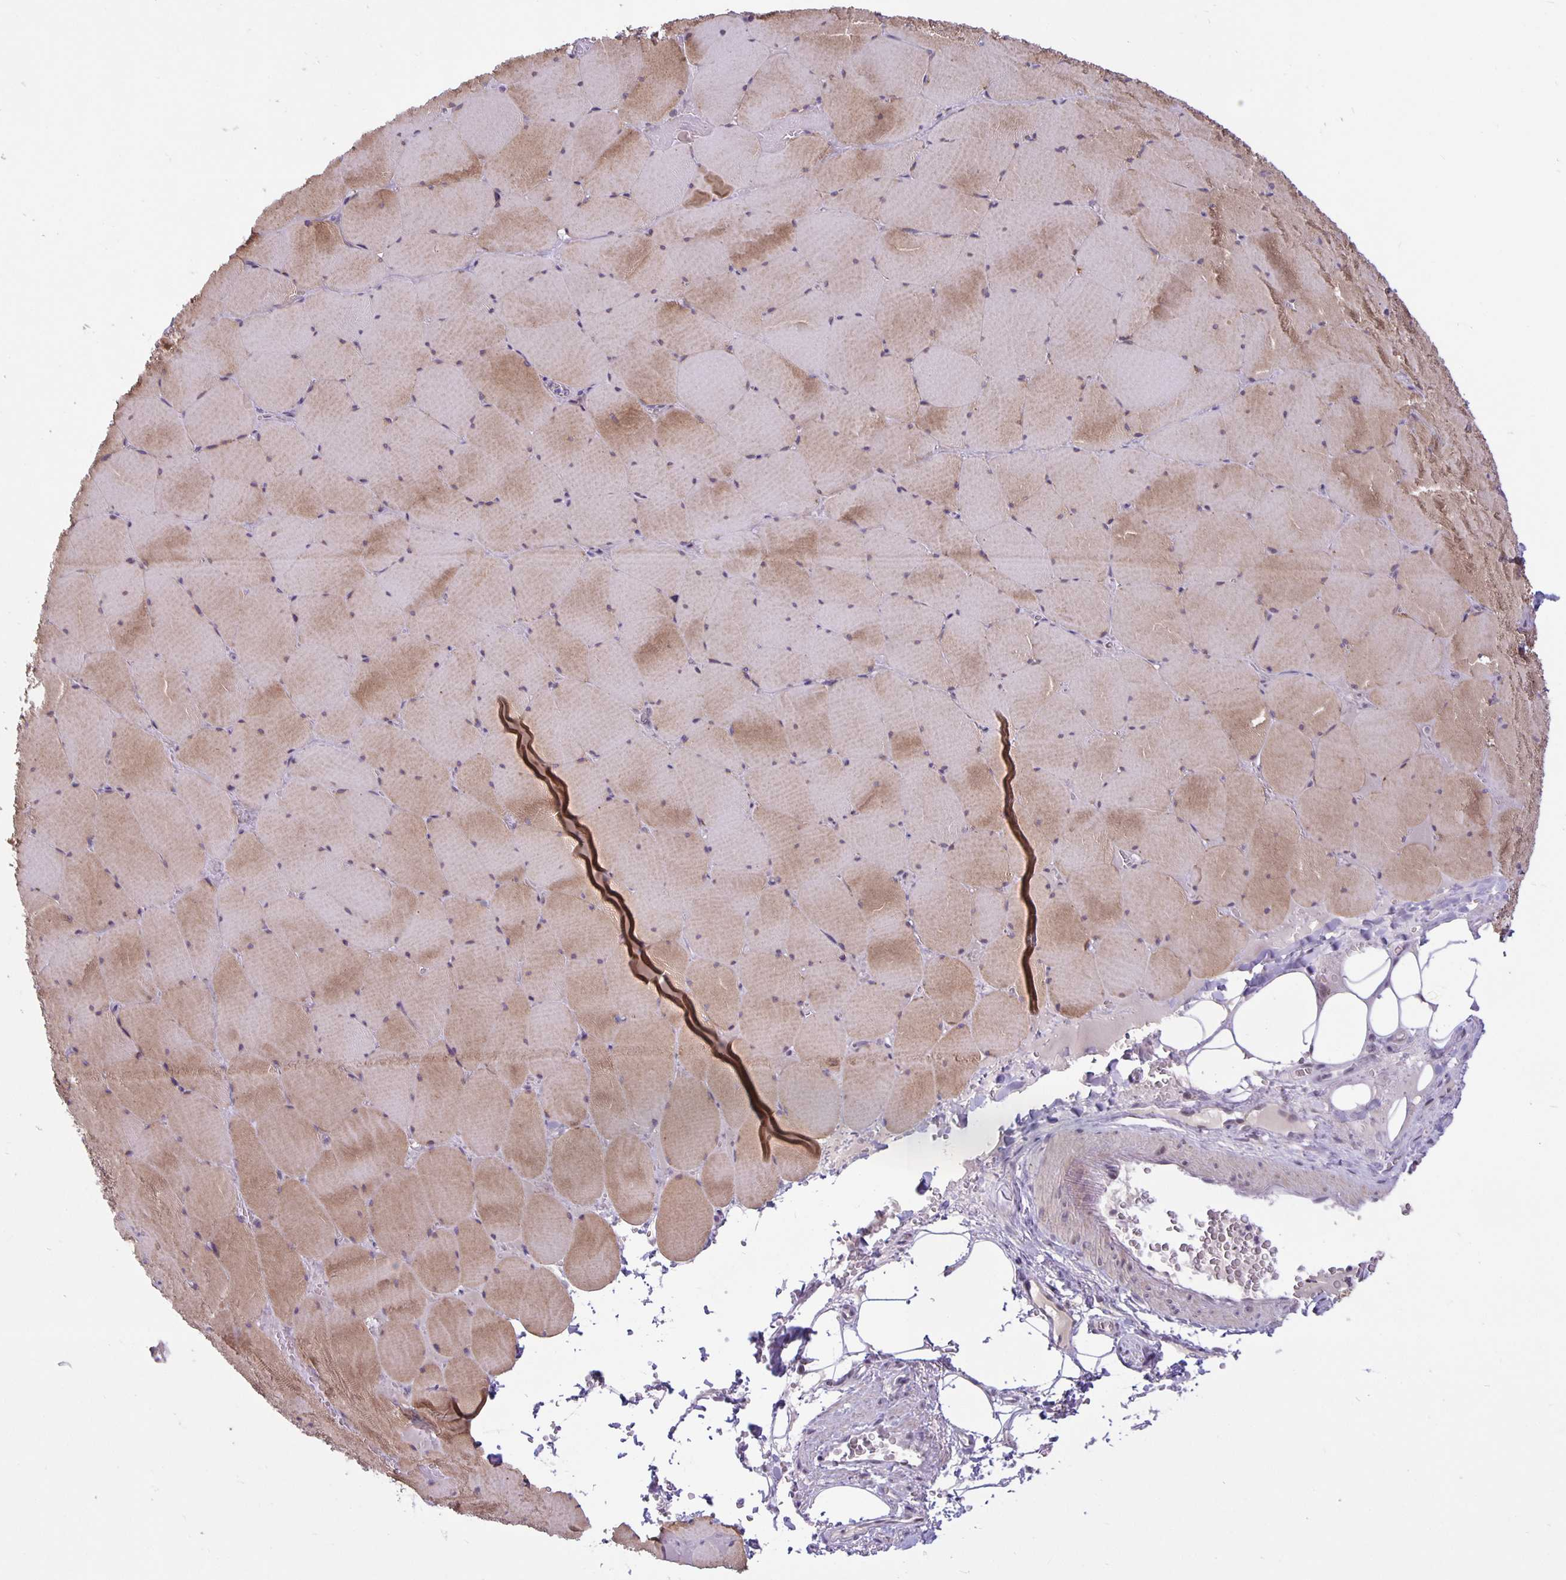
{"staining": {"intensity": "moderate", "quantity": "25%-75%", "location": "cytoplasmic/membranous"}, "tissue": "skeletal muscle", "cell_type": "Myocytes", "image_type": "normal", "snomed": [{"axis": "morphology", "description": "Normal tissue, NOS"}, {"axis": "topography", "description": "Skeletal muscle"}, {"axis": "topography", "description": "Head-Neck"}], "caption": "Moderate cytoplasmic/membranous protein positivity is appreciated in approximately 25%-75% of myocytes in skeletal muscle. (DAB IHC with brightfield microscopy, high magnification).", "gene": "ARVCF", "patient": {"sex": "male", "age": 66}}